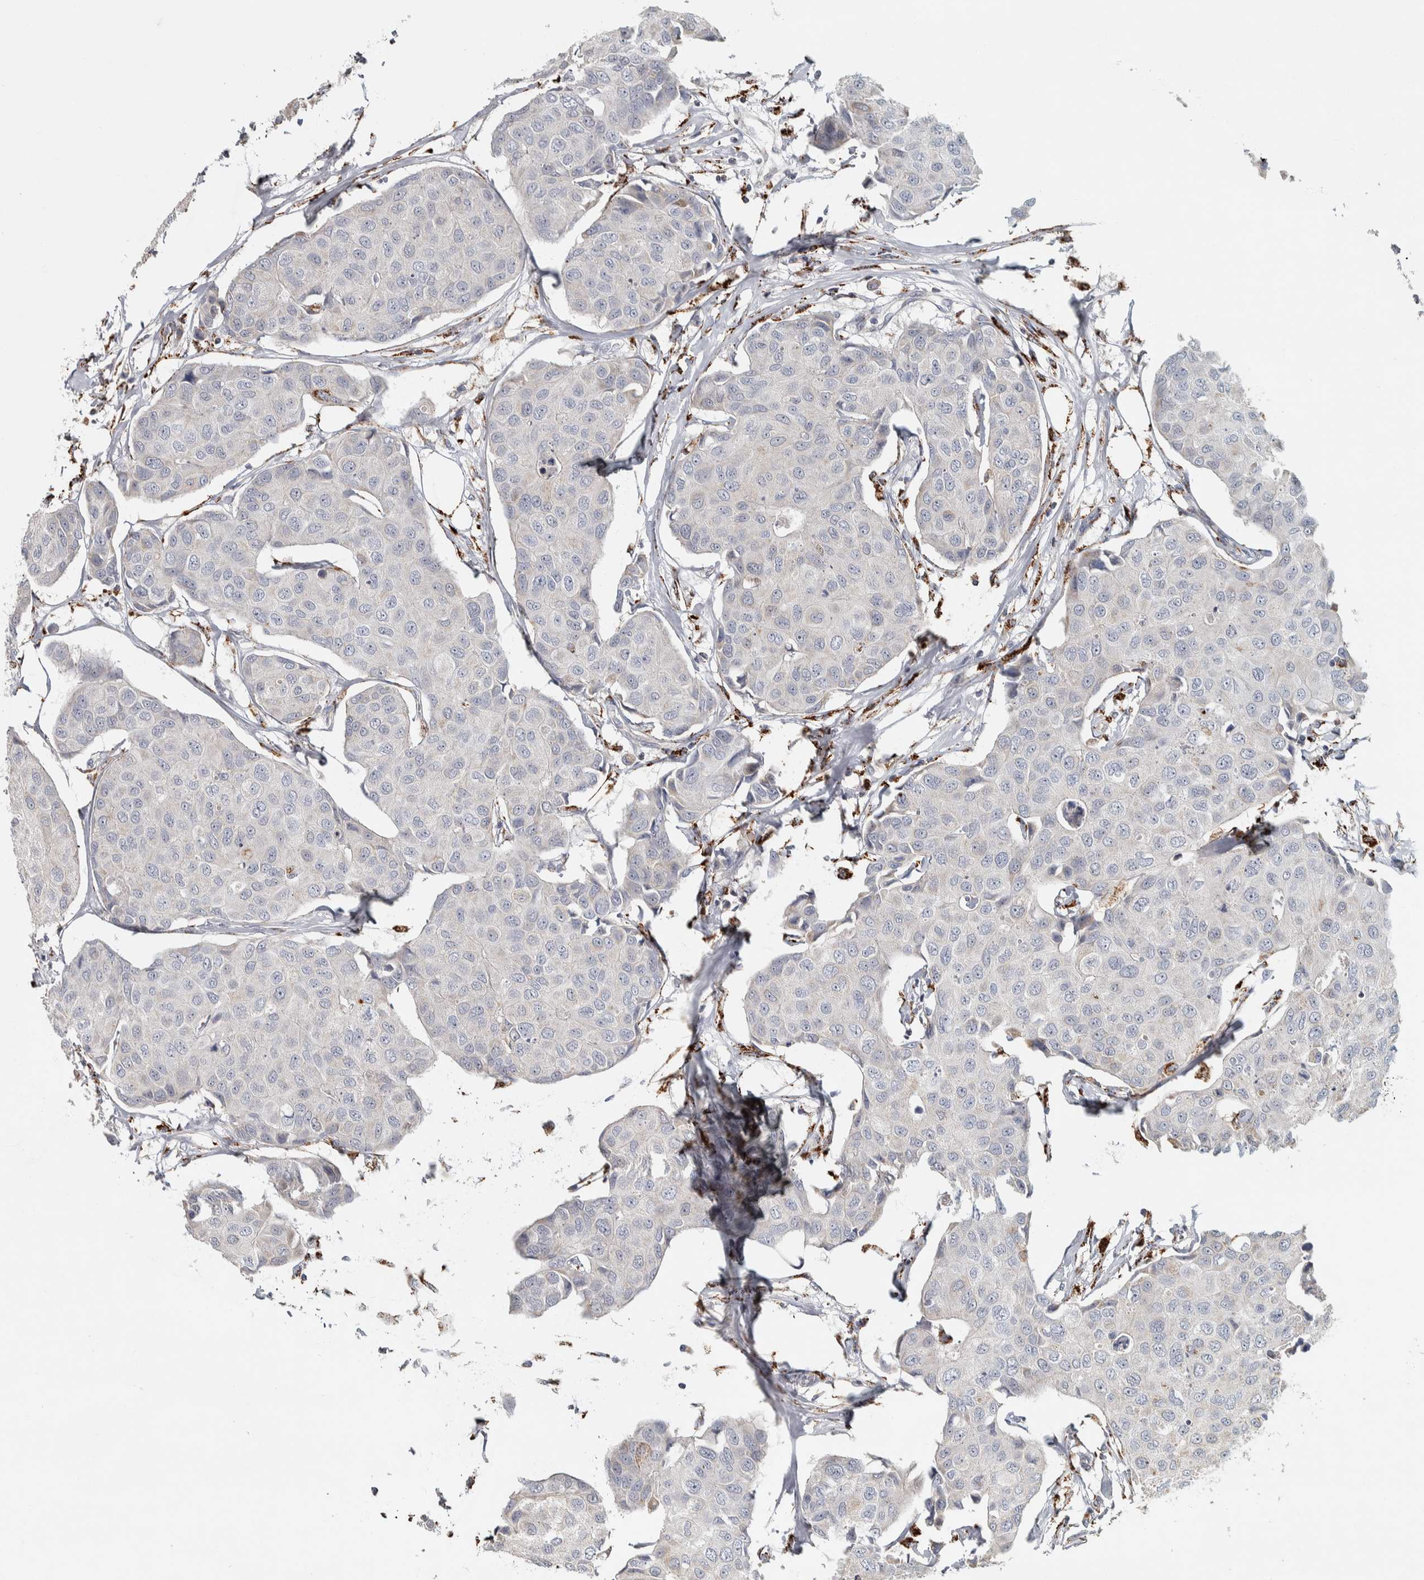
{"staining": {"intensity": "negative", "quantity": "none", "location": "none"}, "tissue": "breast cancer", "cell_type": "Tumor cells", "image_type": "cancer", "snomed": [{"axis": "morphology", "description": "Duct carcinoma"}, {"axis": "topography", "description": "Breast"}], "caption": "Histopathology image shows no protein positivity in tumor cells of breast intraductal carcinoma tissue.", "gene": "FAM78A", "patient": {"sex": "female", "age": 80}}